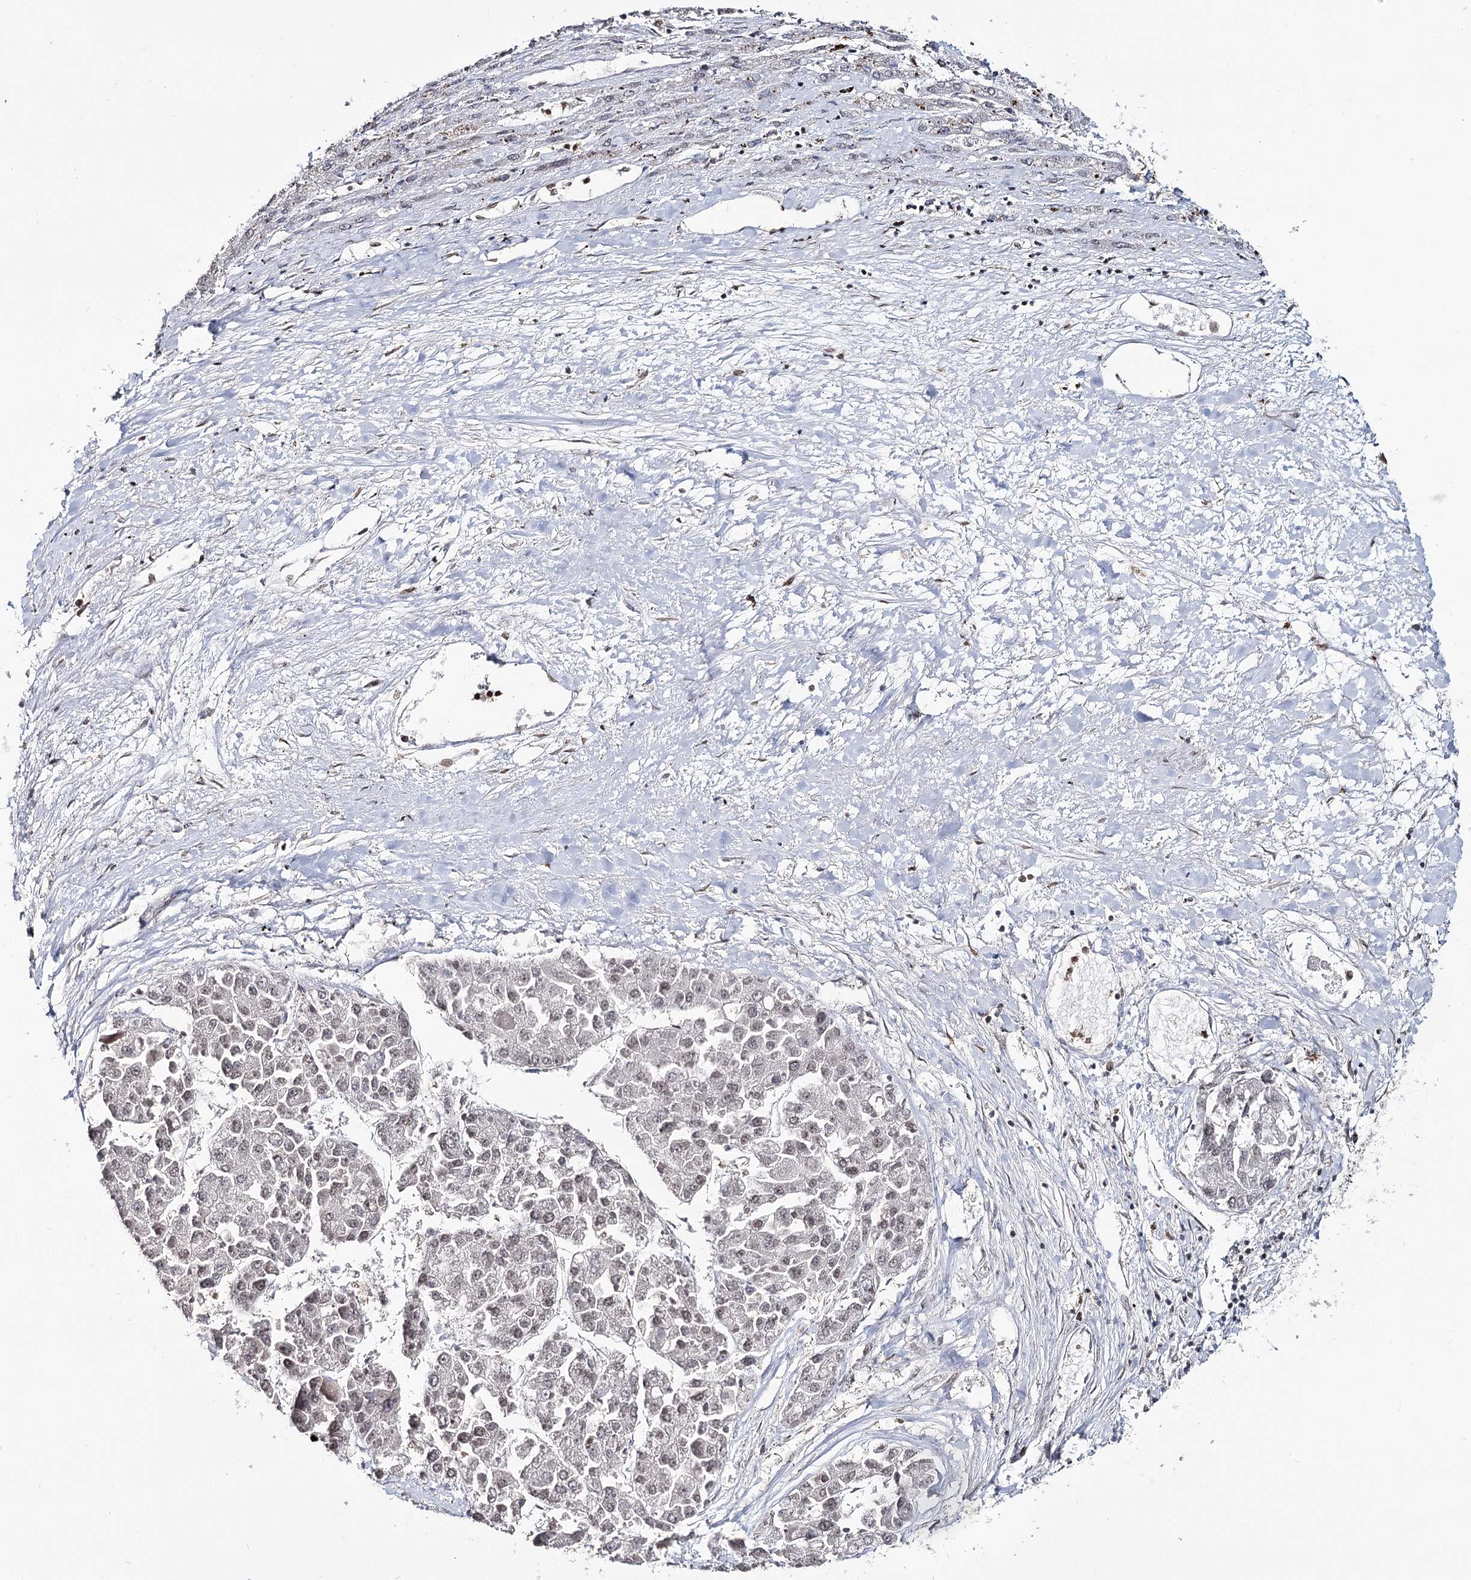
{"staining": {"intensity": "weak", "quantity": "<25%", "location": "nuclear"}, "tissue": "liver cancer", "cell_type": "Tumor cells", "image_type": "cancer", "snomed": [{"axis": "morphology", "description": "Carcinoma, Hepatocellular, NOS"}, {"axis": "topography", "description": "Liver"}], "caption": "Histopathology image shows no significant protein positivity in tumor cells of liver cancer.", "gene": "KIAA0930", "patient": {"sex": "female", "age": 73}}